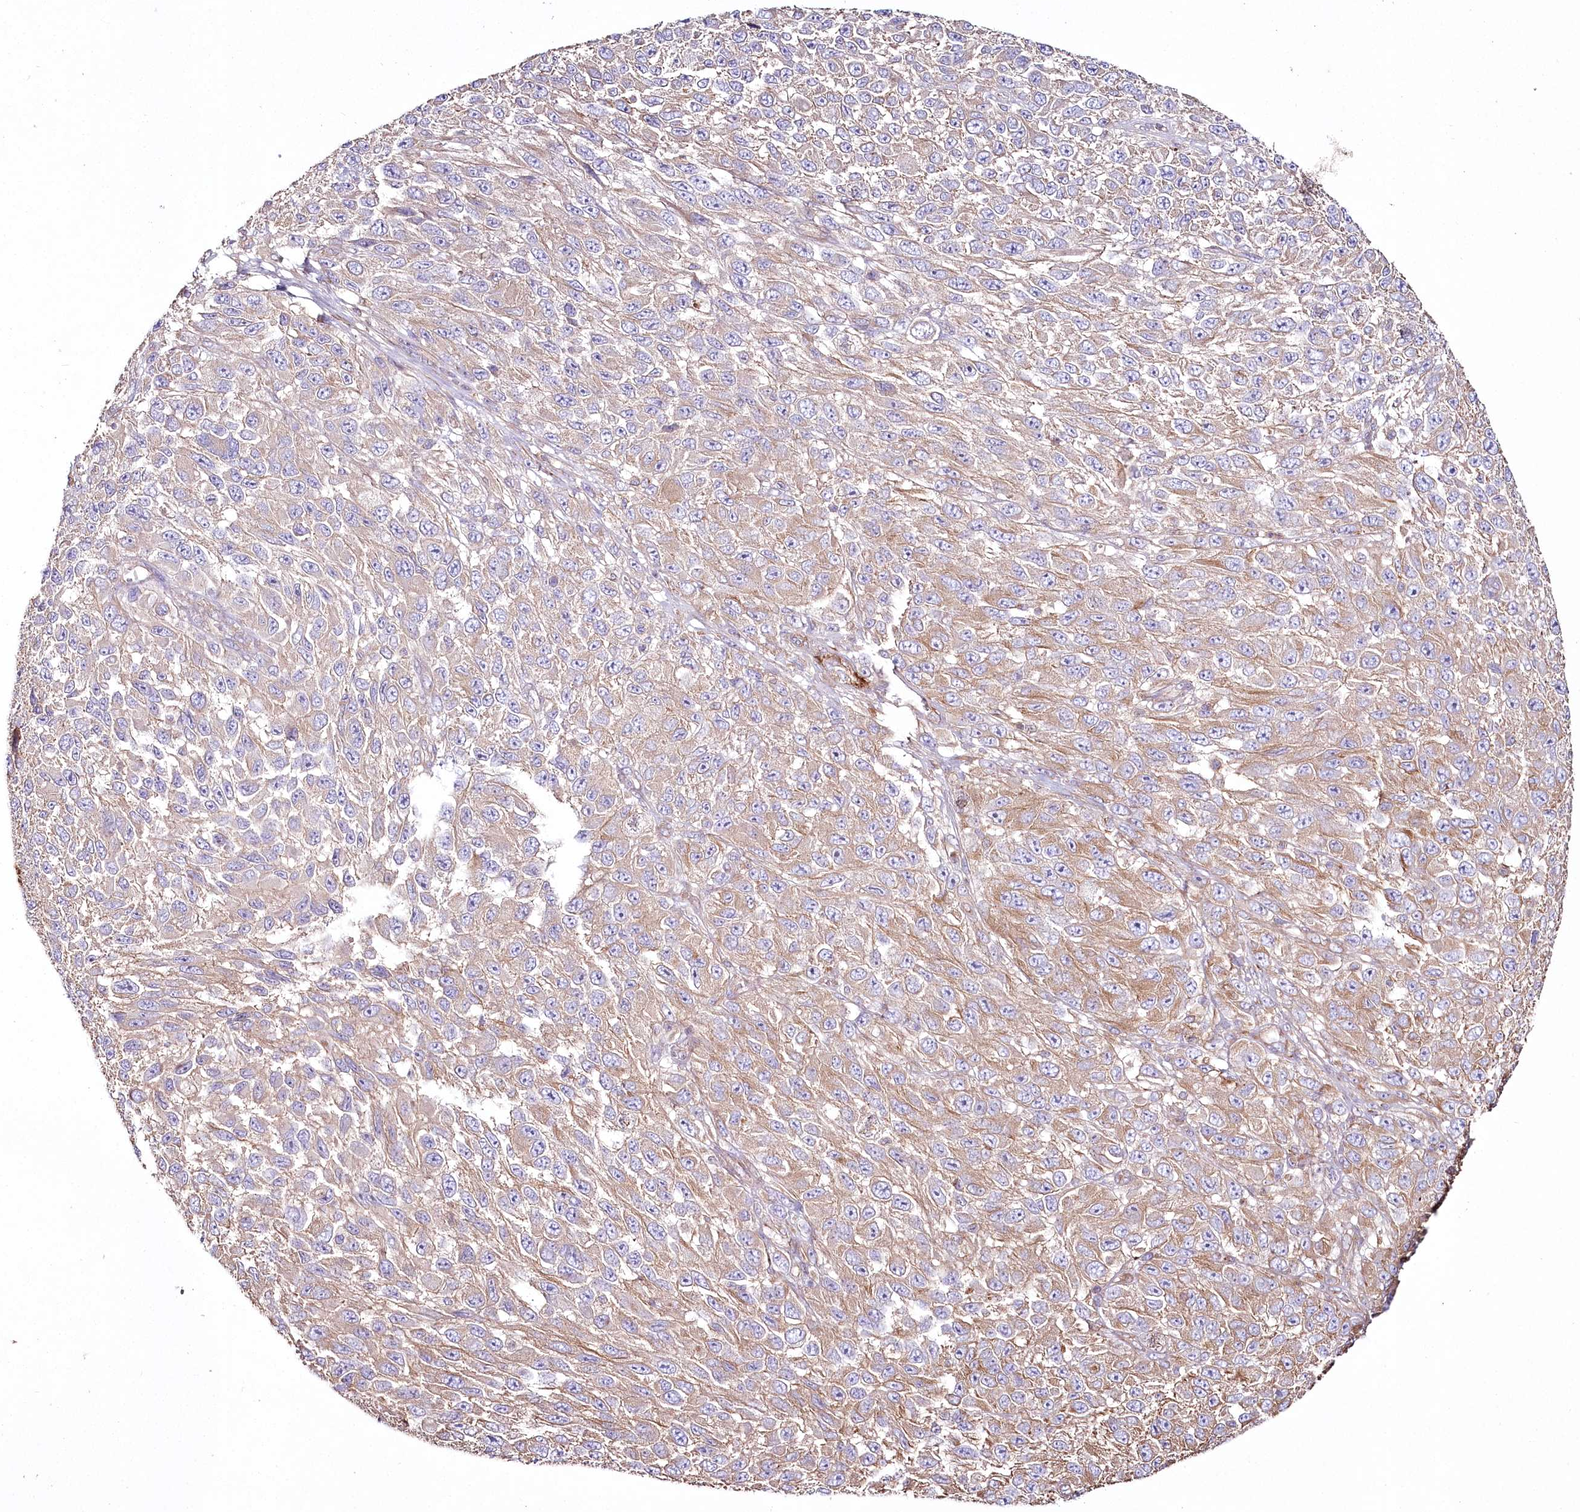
{"staining": {"intensity": "weak", "quantity": "25%-75%", "location": "cytoplasmic/membranous"}, "tissue": "melanoma", "cell_type": "Tumor cells", "image_type": "cancer", "snomed": [{"axis": "morphology", "description": "Normal tissue, NOS"}, {"axis": "morphology", "description": "Malignant melanoma, NOS"}, {"axis": "topography", "description": "Skin"}], "caption": "Malignant melanoma stained for a protein reveals weak cytoplasmic/membranous positivity in tumor cells. Nuclei are stained in blue.", "gene": "SUMF1", "patient": {"sex": "female", "age": 96}}